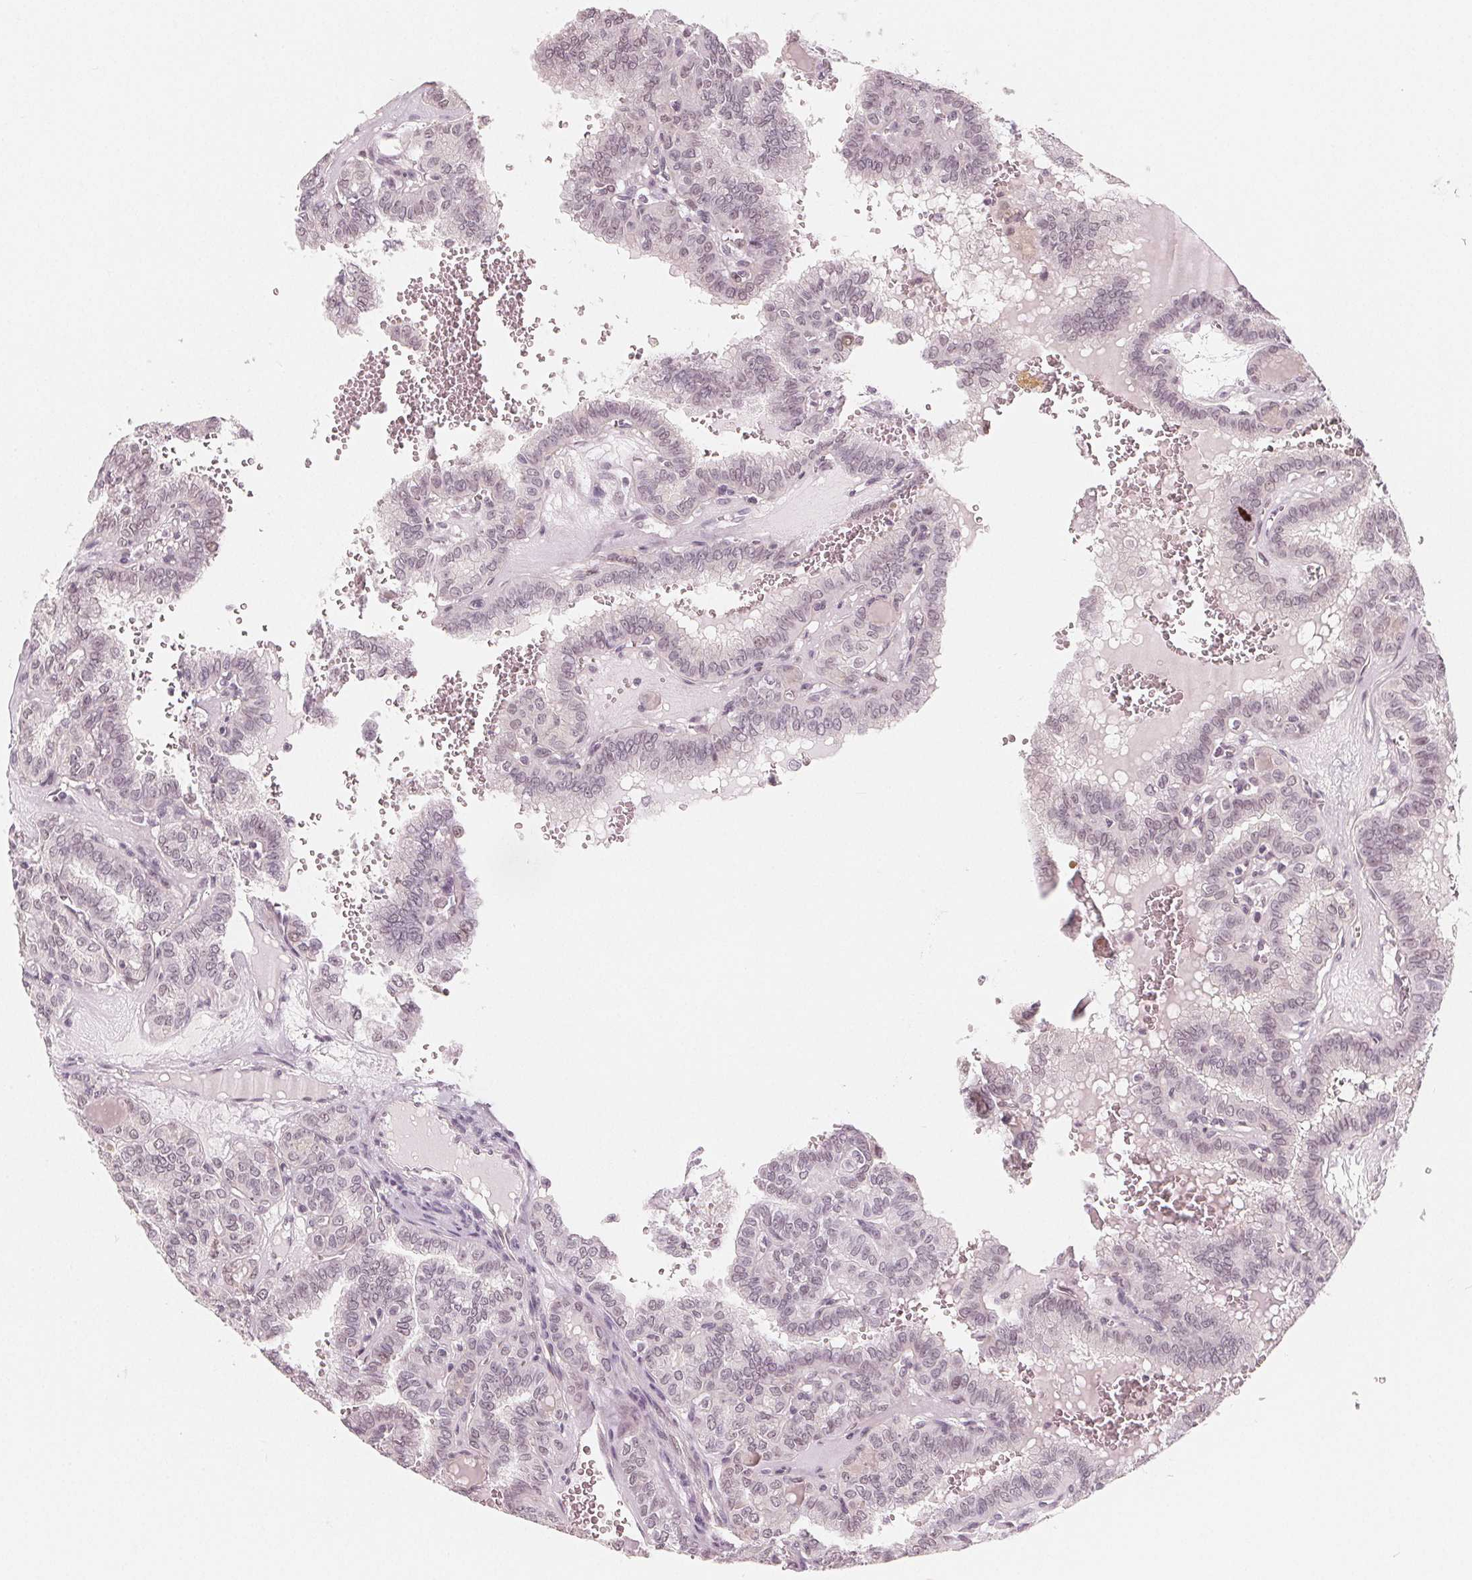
{"staining": {"intensity": "weak", "quantity": "25%-75%", "location": "nuclear"}, "tissue": "thyroid cancer", "cell_type": "Tumor cells", "image_type": "cancer", "snomed": [{"axis": "morphology", "description": "Papillary adenocarcinoma, NOS"}, {"axis": "topography", "description": "Thyroid gland"}], "caption": "A histopathology image of human thyroid cancer (papillary adenocarcinoma) stained for a protein reveals weak nuclear brown staining in tumor cells. (DAB IHC, brown staining for protein, blue staining for nuclei).", "gene": "NUP210L", "patient": {"sex": "female", "age": 41}}